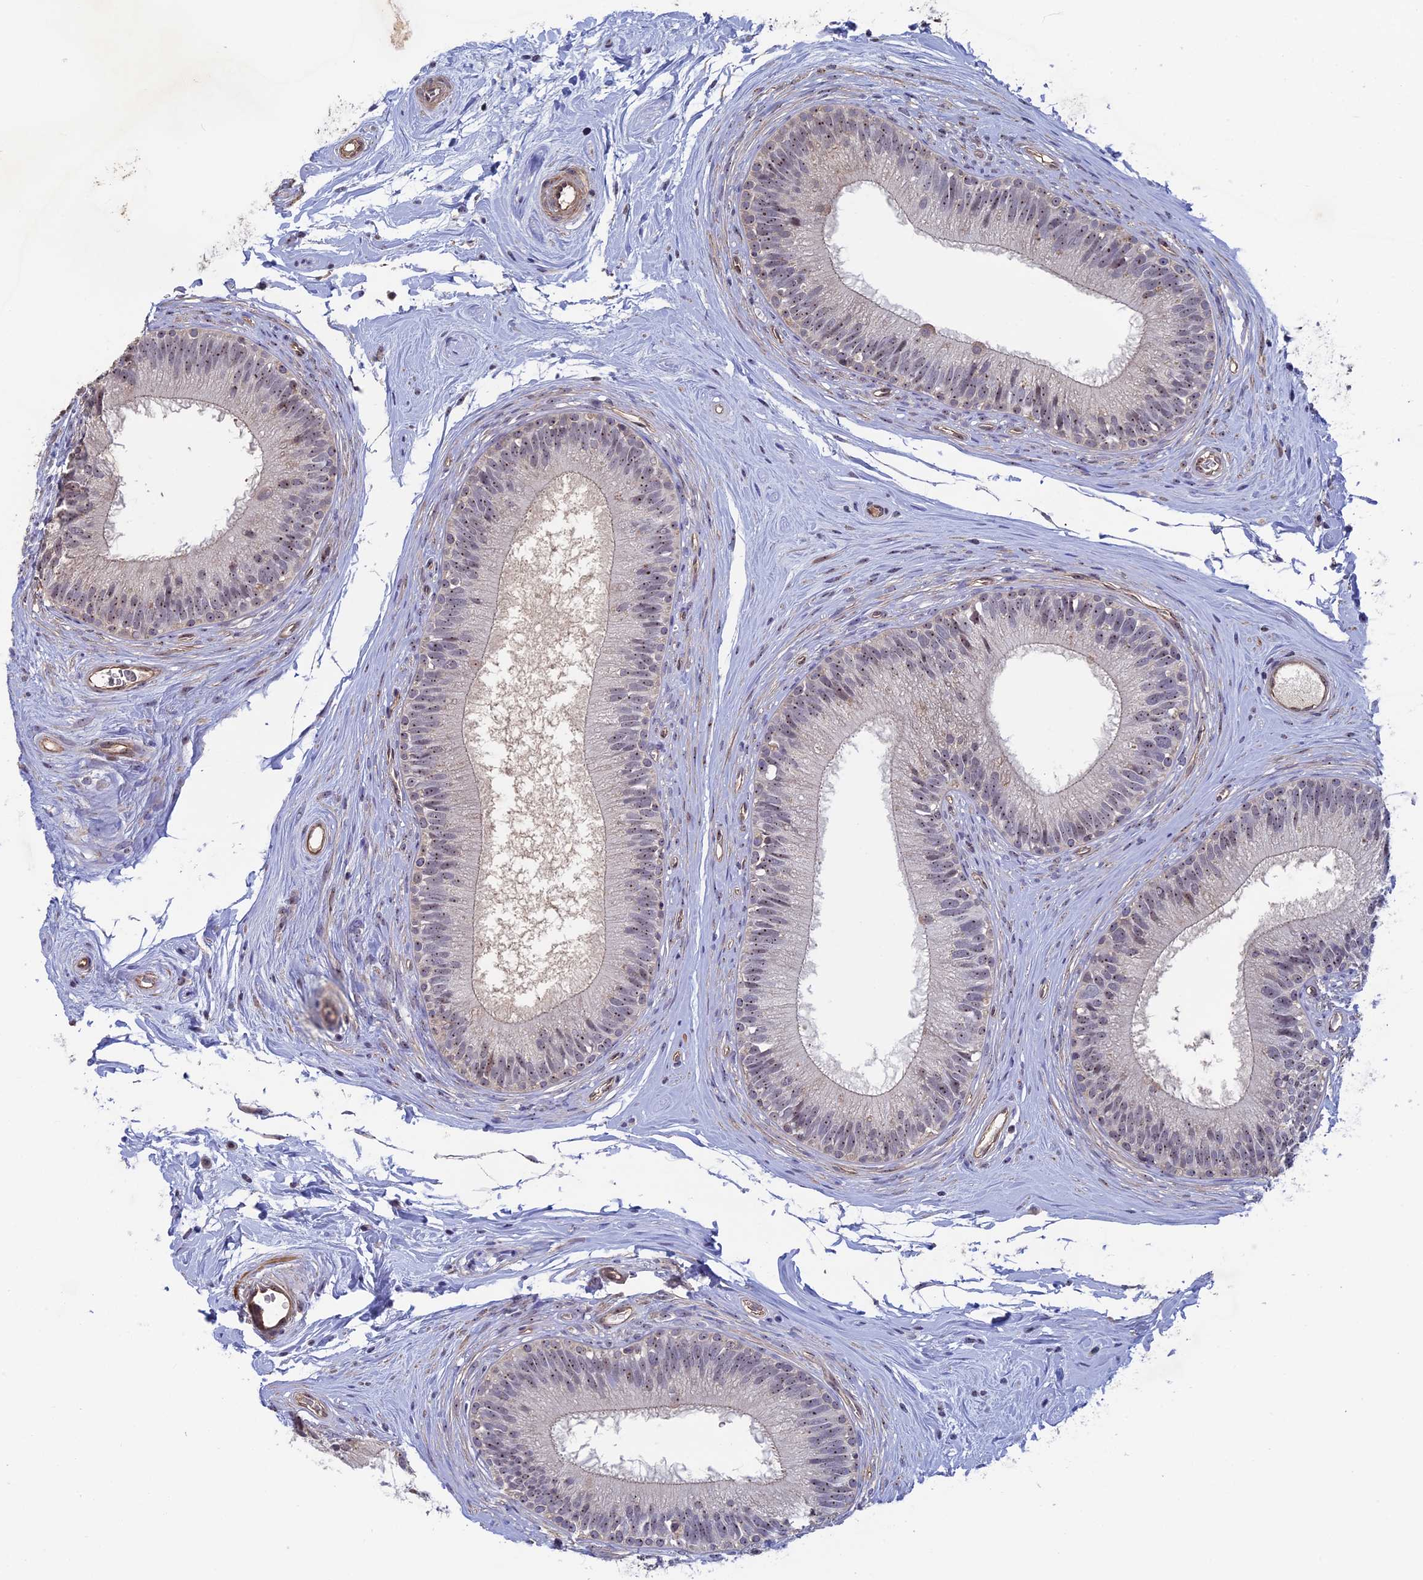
{"staining": {"intensity": "moderate", "quantity": "25%-75%", "location": "nuclear"}, "tissue": "epididymis", "cell_type": "Glandular cells", "image_type": "normal", "snomed": [{"axis": "morphology", "description": "Normal tissue, NOS"}, {"axis": "topography", "description": "Epididymis"}], "caption": "Protein analysis of normal epididymis exhibits moderate nuclear staining in approximately 25%-75% of glandular cells.", "gene": "FAM98C", "patient": {"sex": "male", "age": 33}}